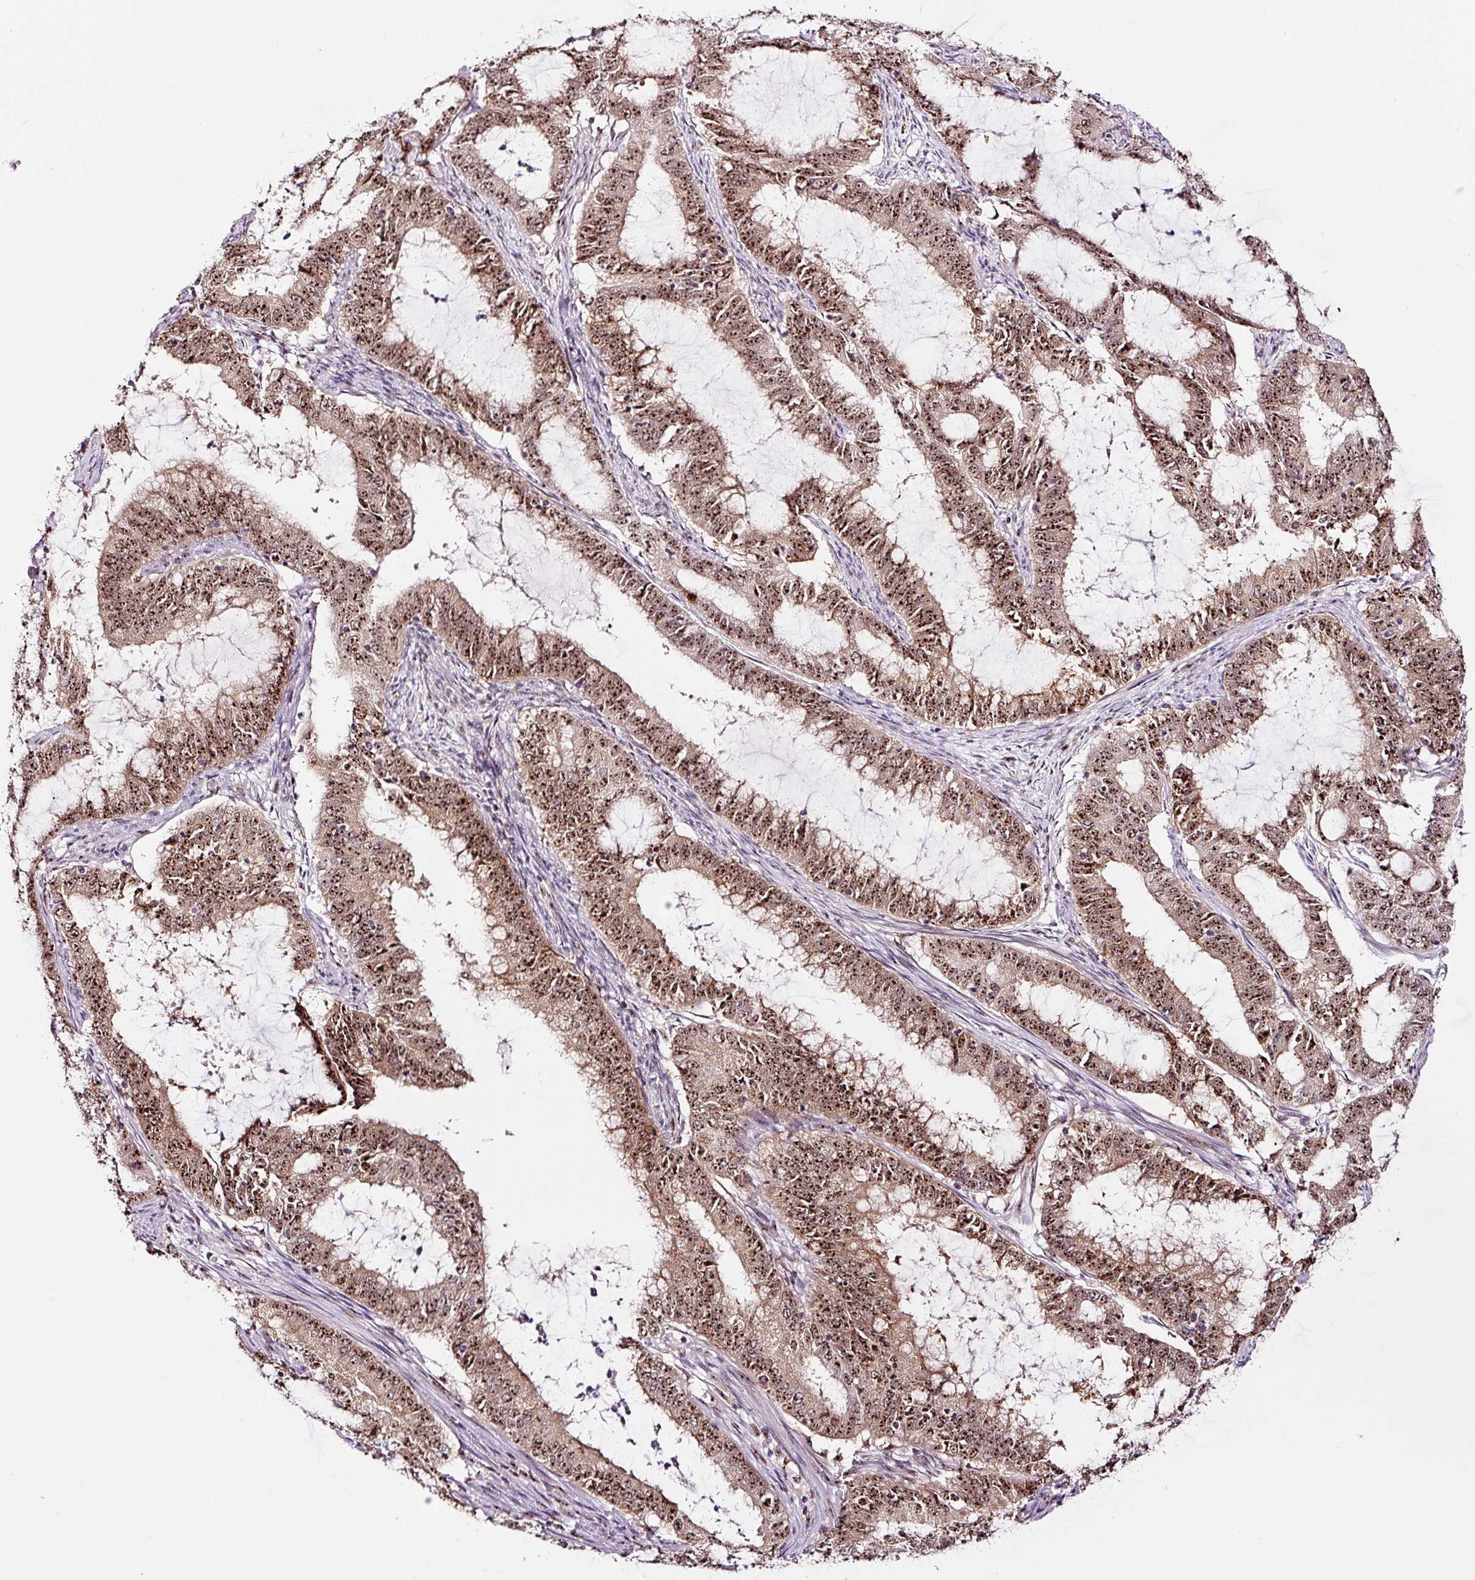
{"staining": {"intensity": "moderate", "quantity": ">75%", "location": "cytoplasmic/membranous,nuclear"}, "tissue": "endometrial cancer", "cell_type": "Tumor cells", "image_type": "cancer", "snomed": [{"axis": "morphology", "description": "Adenocarcinoma, NOS"}, {"axis": "topography", "description": "Endometrium"}], "caption": "Moderate cytoplasmic/membranous and nuclear protein expression is appreciated in about >75% of tumor cells in endometrial cancer (adenocarcinoma).", "gene": "GNL3", "patient": {"sex": "female", "age": 51}}